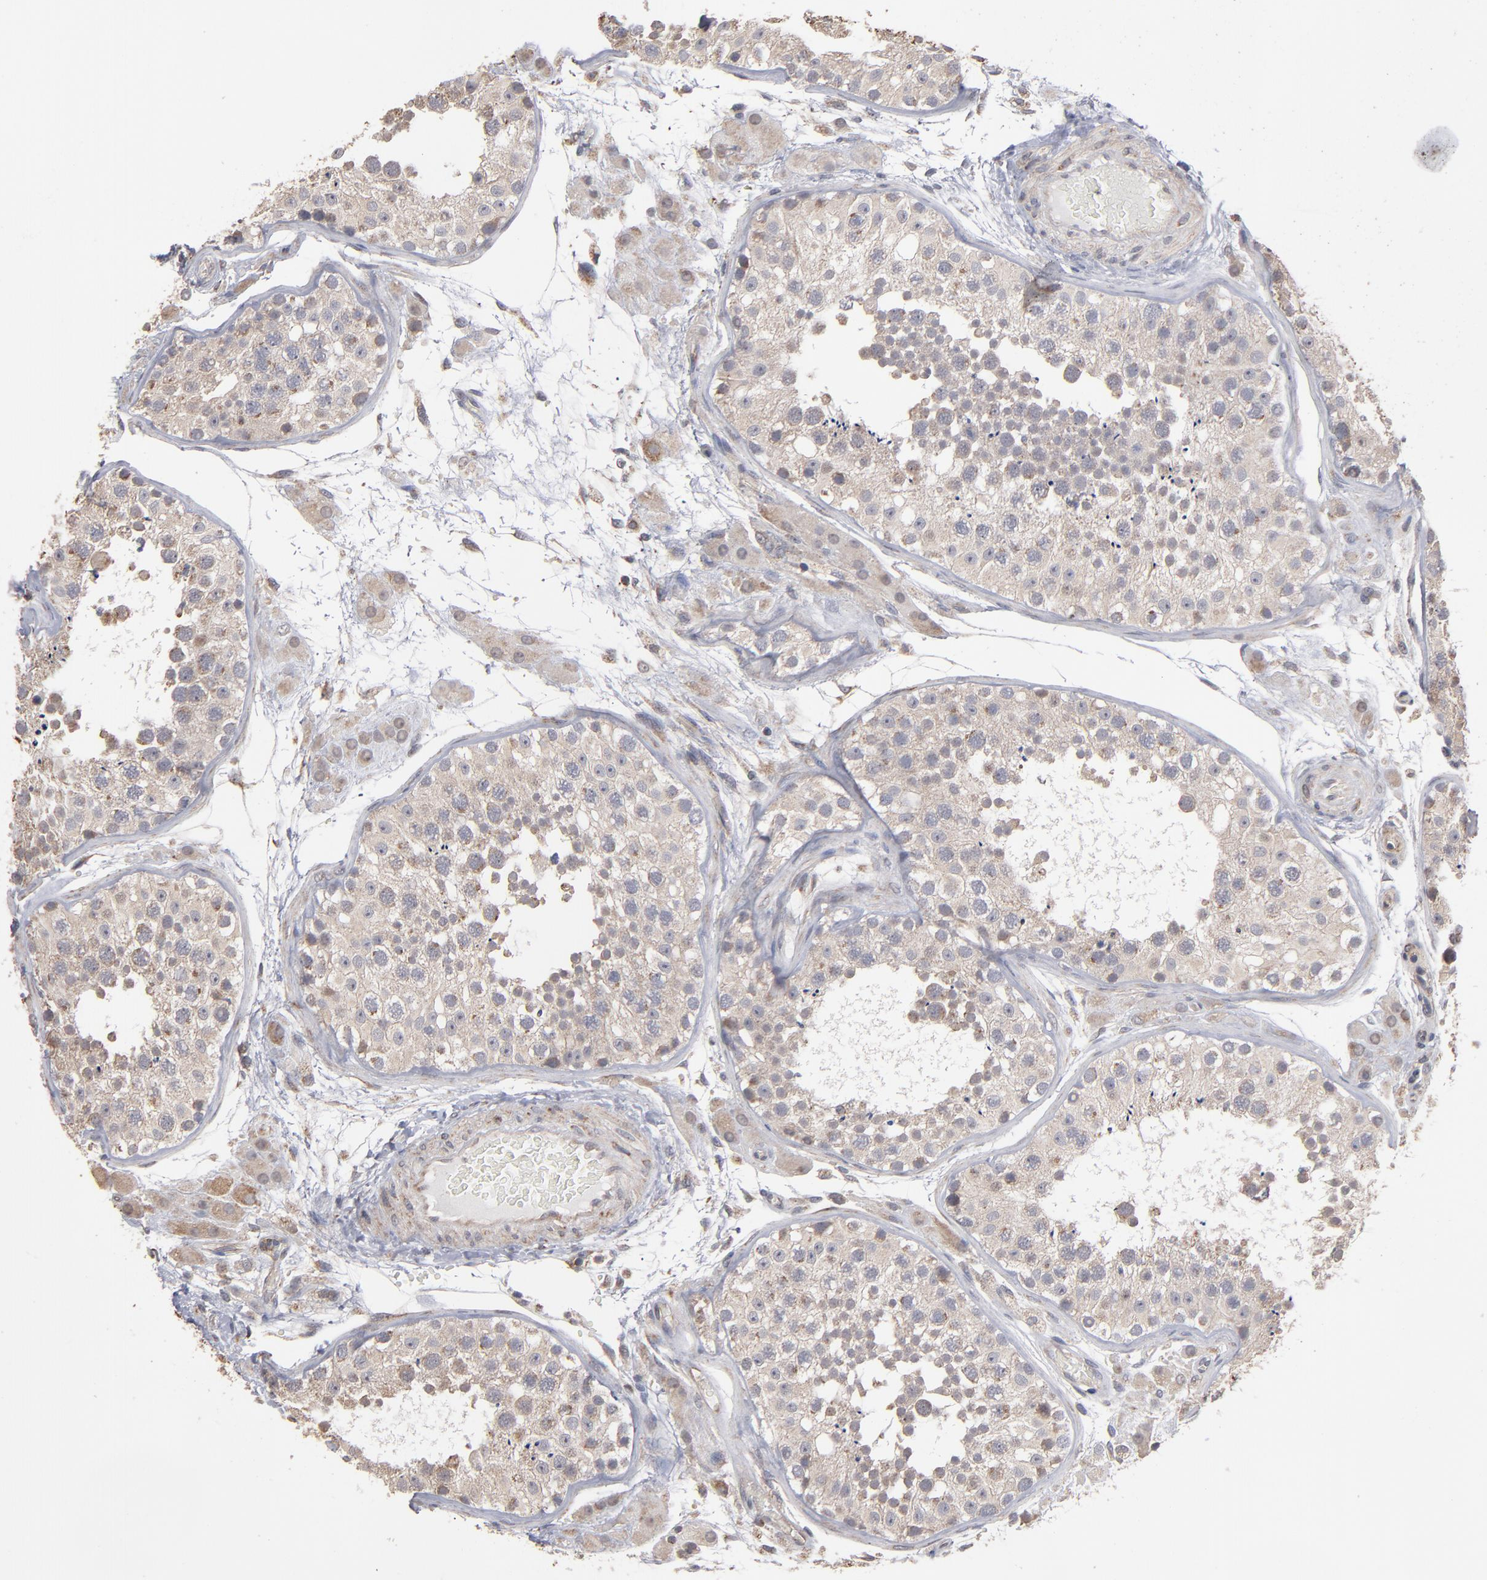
{"staining": {"intensity": "weak", "quantity": ">75%", "location": "cytoplasmic/membranous"}, "tissue": "testis", "cell_type": "Cells in seminiferous ducts", "image_type": "normal", "snomed": [{"axis": "morphology", "description": "Normal tissue, NOS"}, {"axis": "topography", "description": "Testis"}], "caption": "Unremarkable testis displays weak cytoplasmic/membranous expression in about >75% of cells in seminiferous ducts, visualized by immunohistochemistry.", "gene": "MIPOL1", "patient": {"sex": "male", "age": 26}}